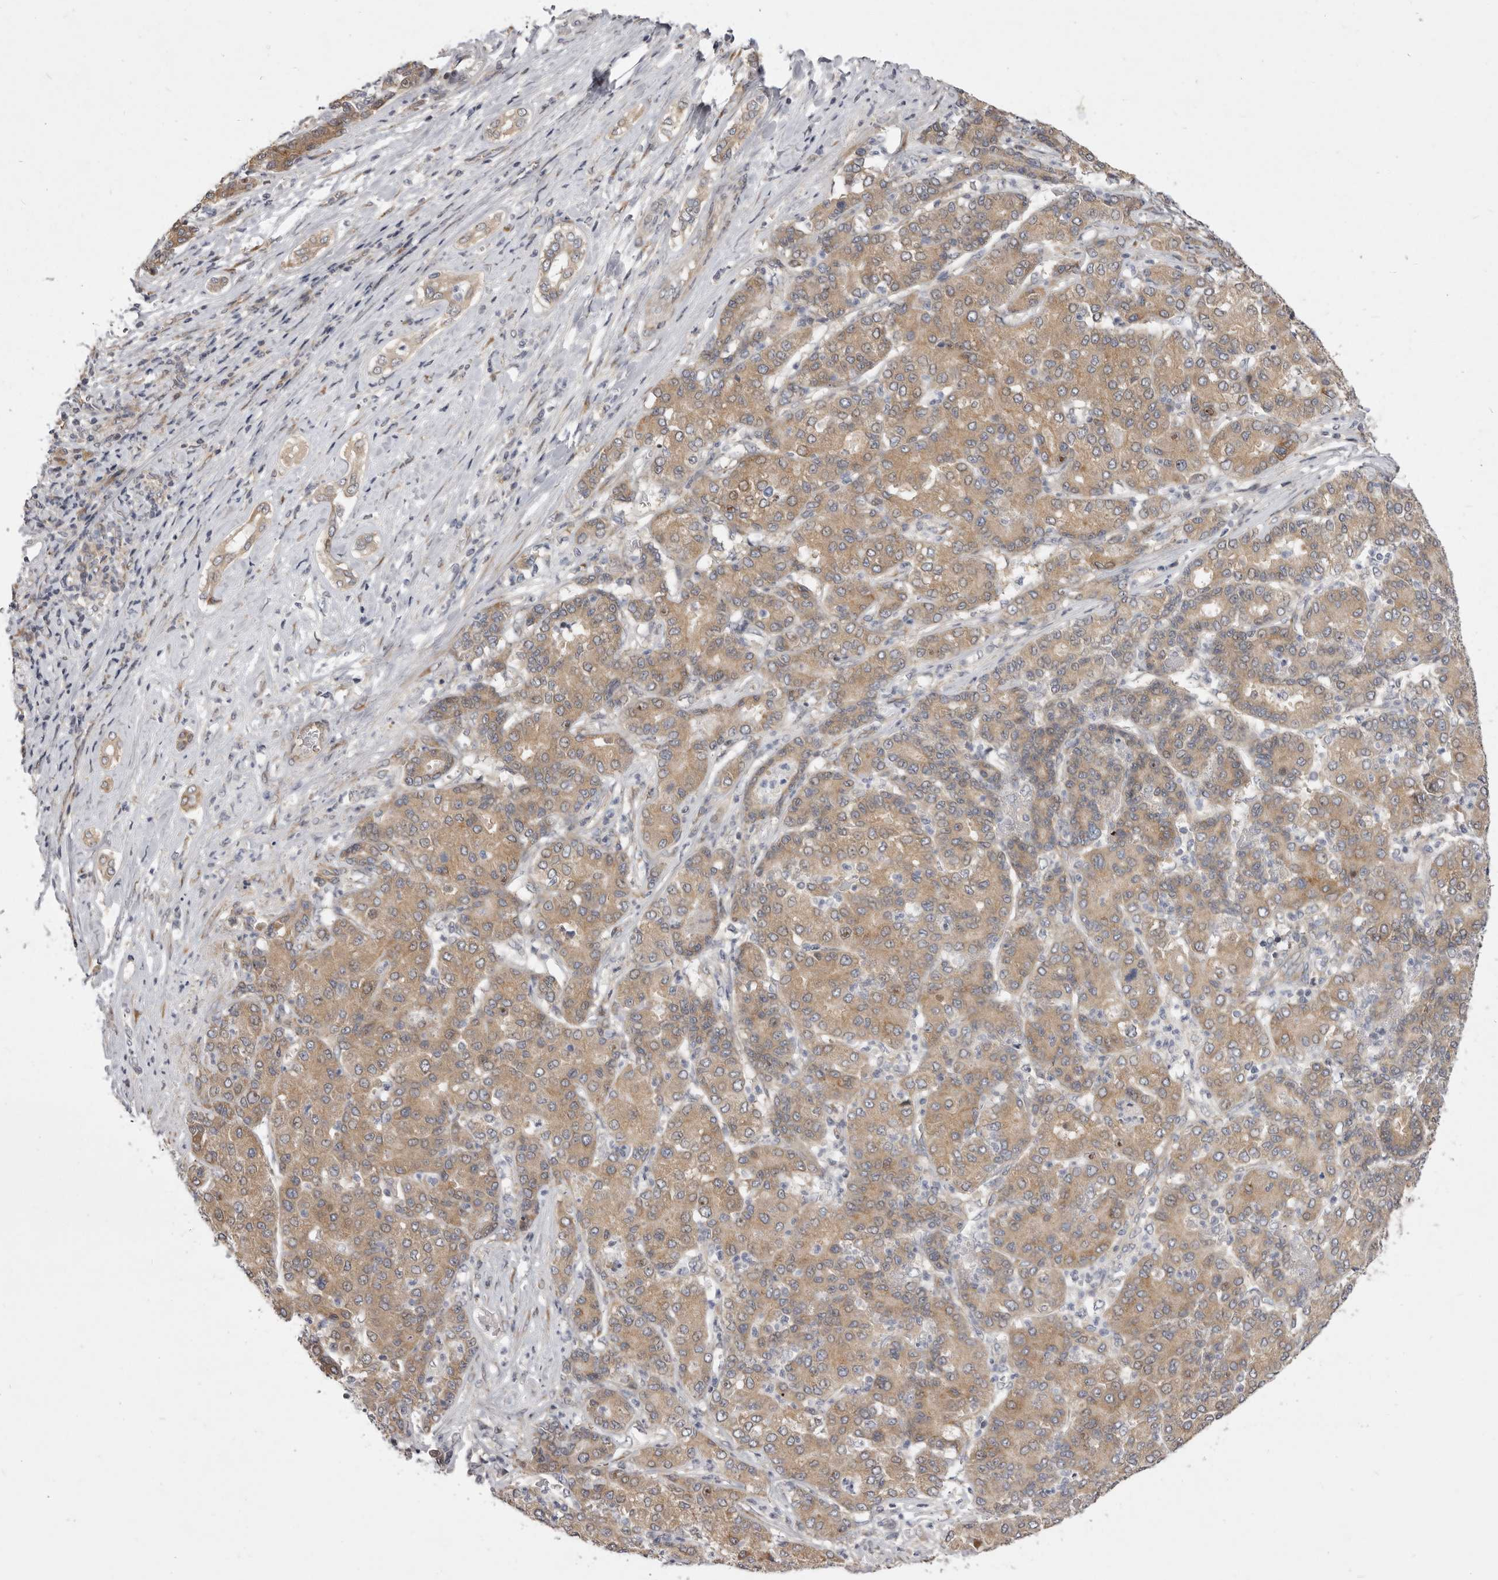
{"staining": {"intensity": "moderate", "quantity": ">75%", "location": "cytoplasmic/membranous"}, "tissue": "liver cancer", "cell_type": "Tumor cells", "image_type": "cancer", "snomed": [{"axis": "morphology", "description": "Carcinoma, Hepatocellular, NOS"}, {"axis": "topography", "description": "Liver"}], "caption": "A photomicrograph of human liver cancer stained for a protein reveals moderate cytoplasmic/membranous brown staining in tumor cells.", "gene": "TBC1D8B", "patient": {"sex": "male", "age": 65}}